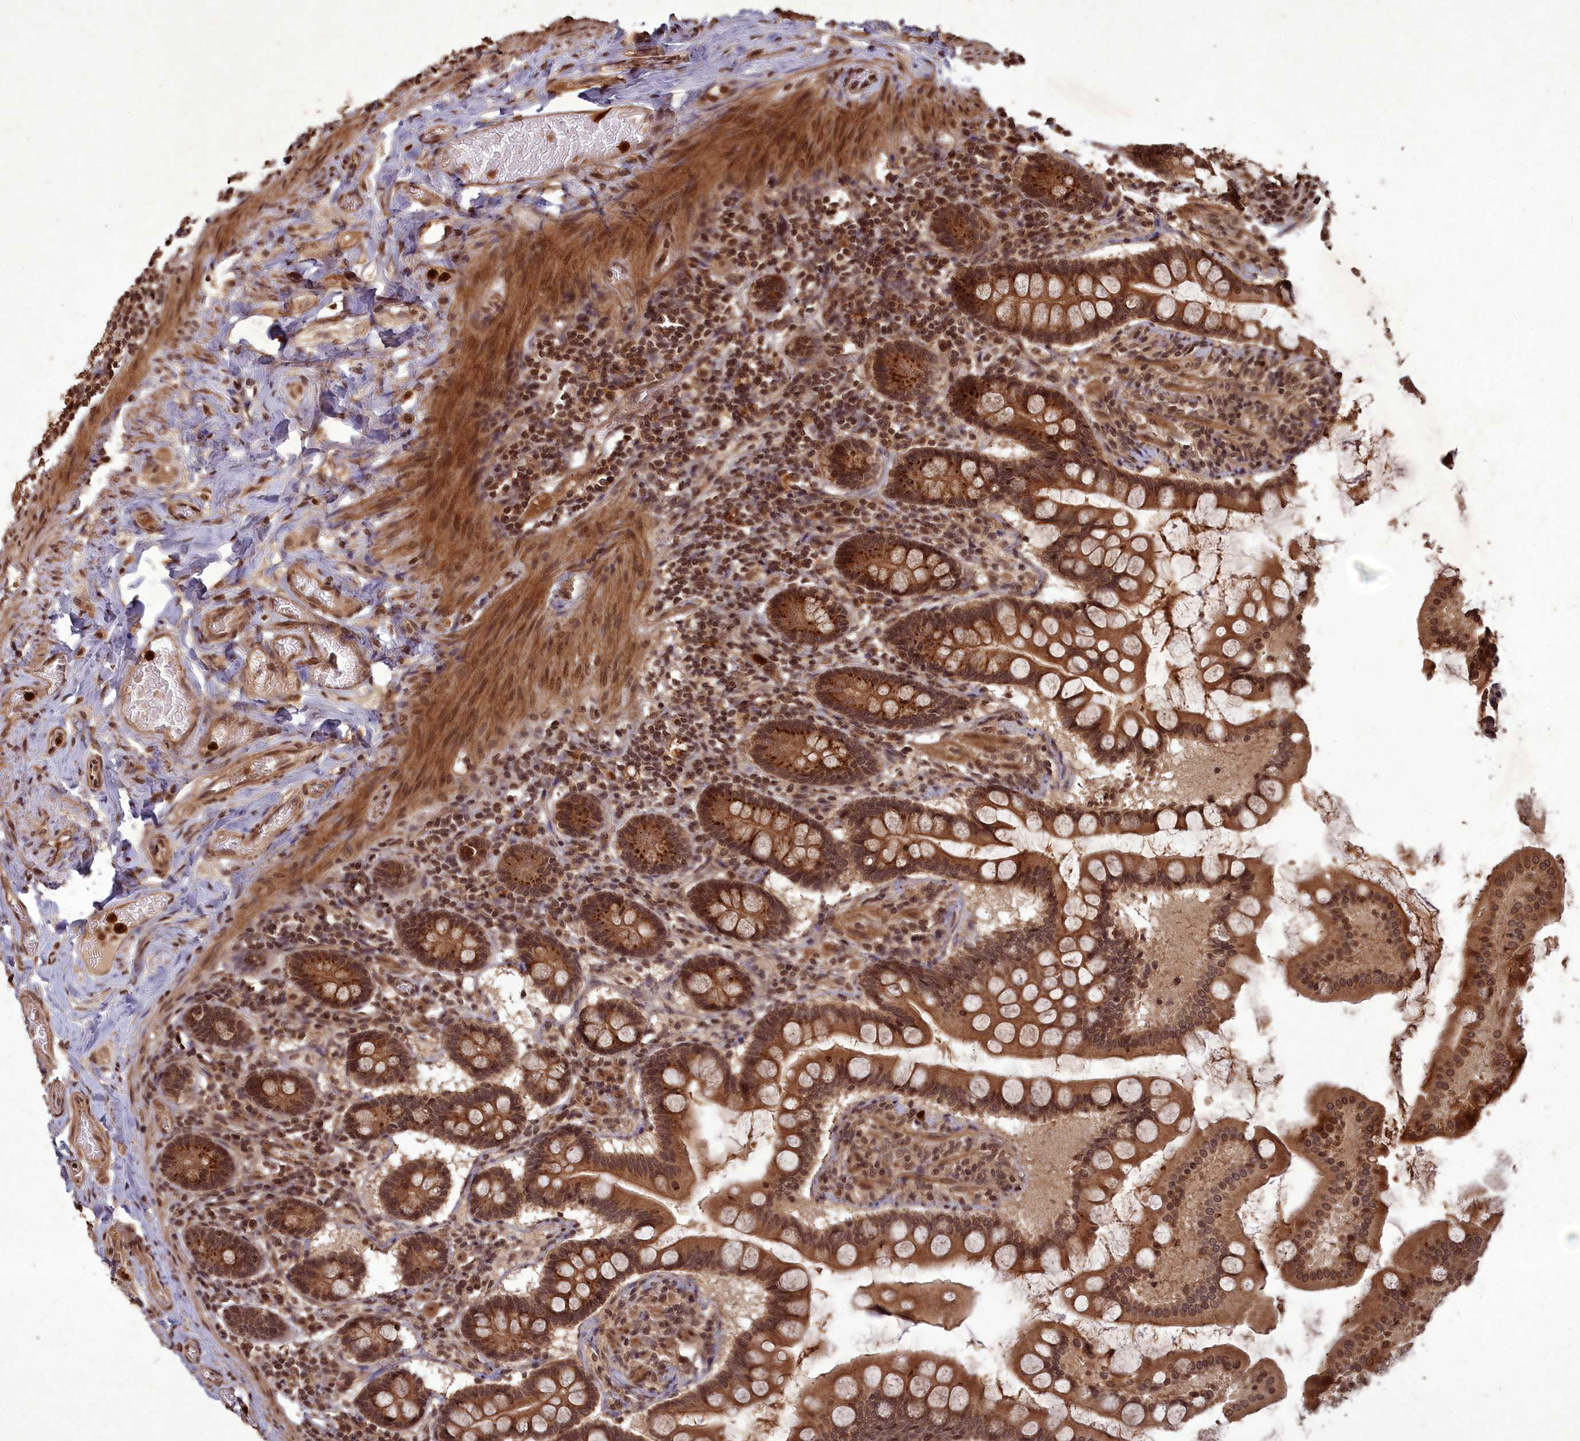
{"staining": {"intensity": "moderate", "quantity": ">75%", "location": "cytoplasmic/membranous,nuclear"}, "tissue": "small intestine", "cell_type": "Glandular cells", "image_type": "normal", "snomed": [{"axis": "morphology", "description": "Normal tissue, NOS"}, {"axis": "topography", "description": "Small intestine"}], "caption": "Human small intestine stained with a brown dye demonstrates moderate cytoplasmic/membranous,nuclear positive positivity in about >75% of glandular cells.", "gene": "SRMS", "patient": {"sex": "male", "age": 41}}